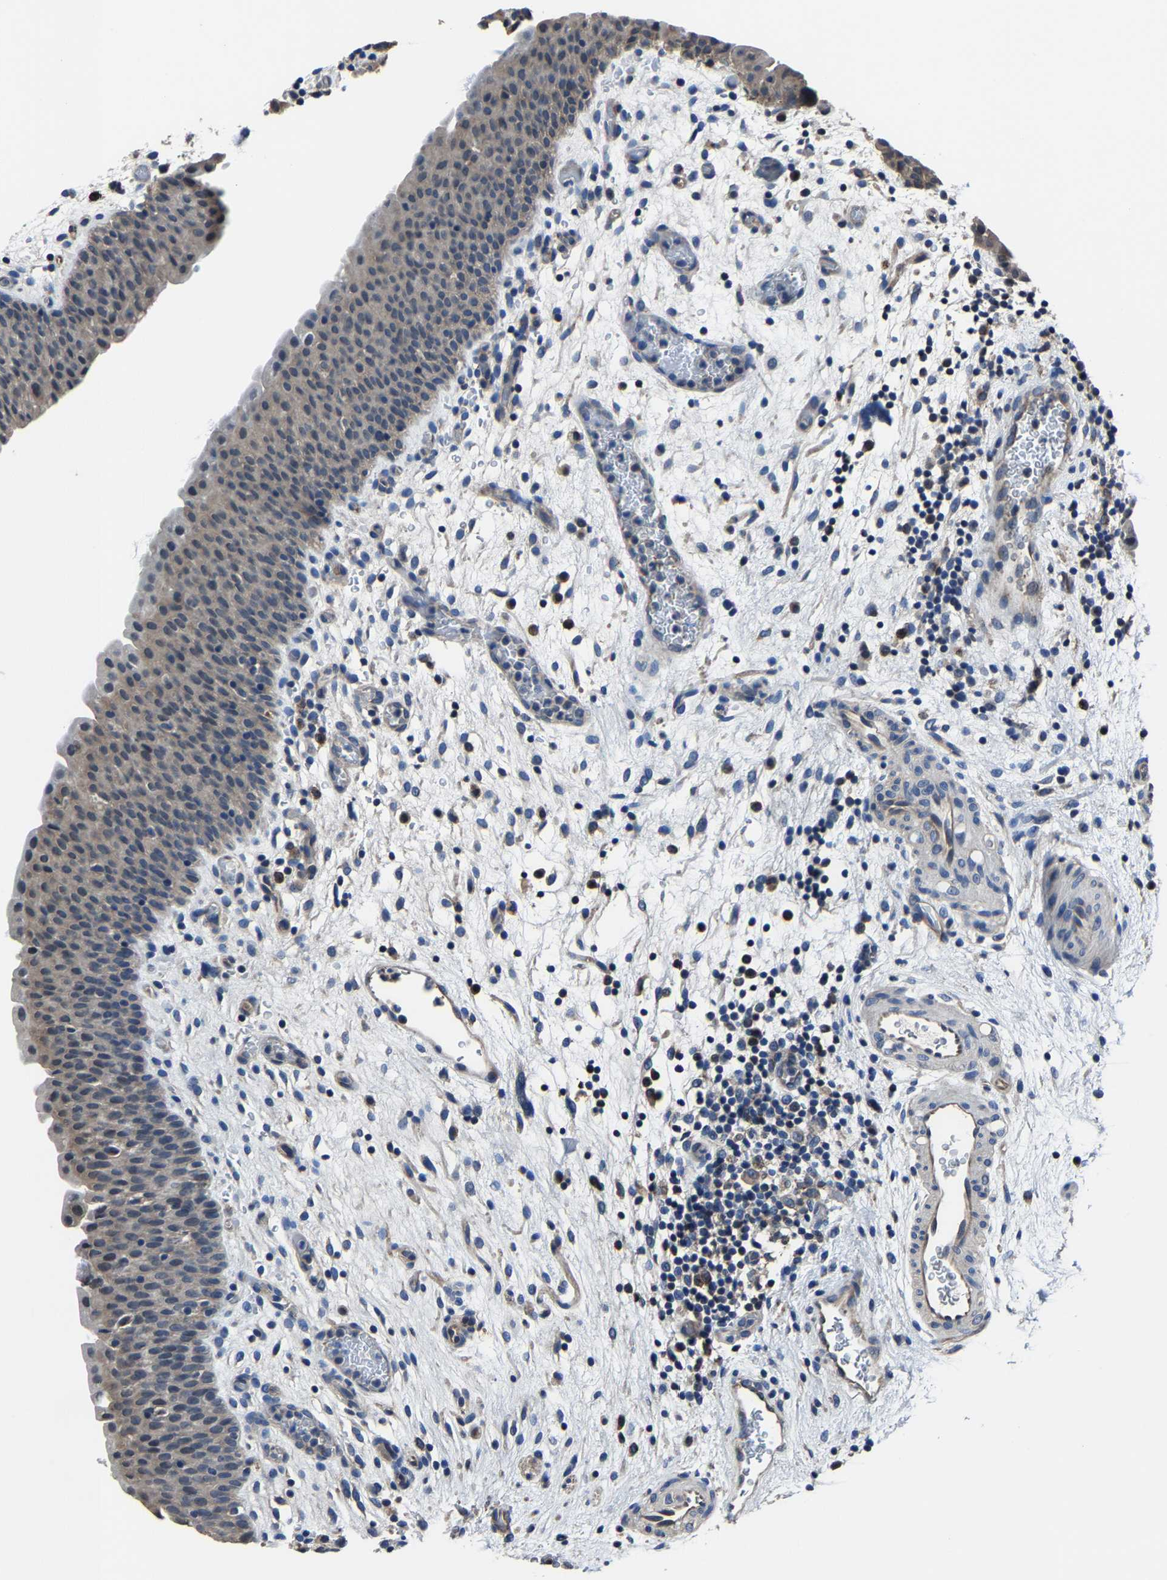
{"staining": {"intensity": "weak", "quantity": "25%-75%", "location": "cytoplasmic/membranous"}, "tissue": "urinary bladder", "cell_type": "Urothelial cells", "image_type": "normal", "snomed": [{"axis": "morphology", "description": "Normal tissue, NOS"}, {"axis": "topography", "description": "Urinary bladder"}], "caption": "Normal urinary bladder demonstrates weak cytoplasmic/membranous positivity in approximately 25%-75% of urothelial cells The staining was performed using DAB, with brown indicating positive protein expression. Nuclei are stained blue with hematoxylin..", "gene": "STRBP", "patient": {"sex": "male", "age": 37}}